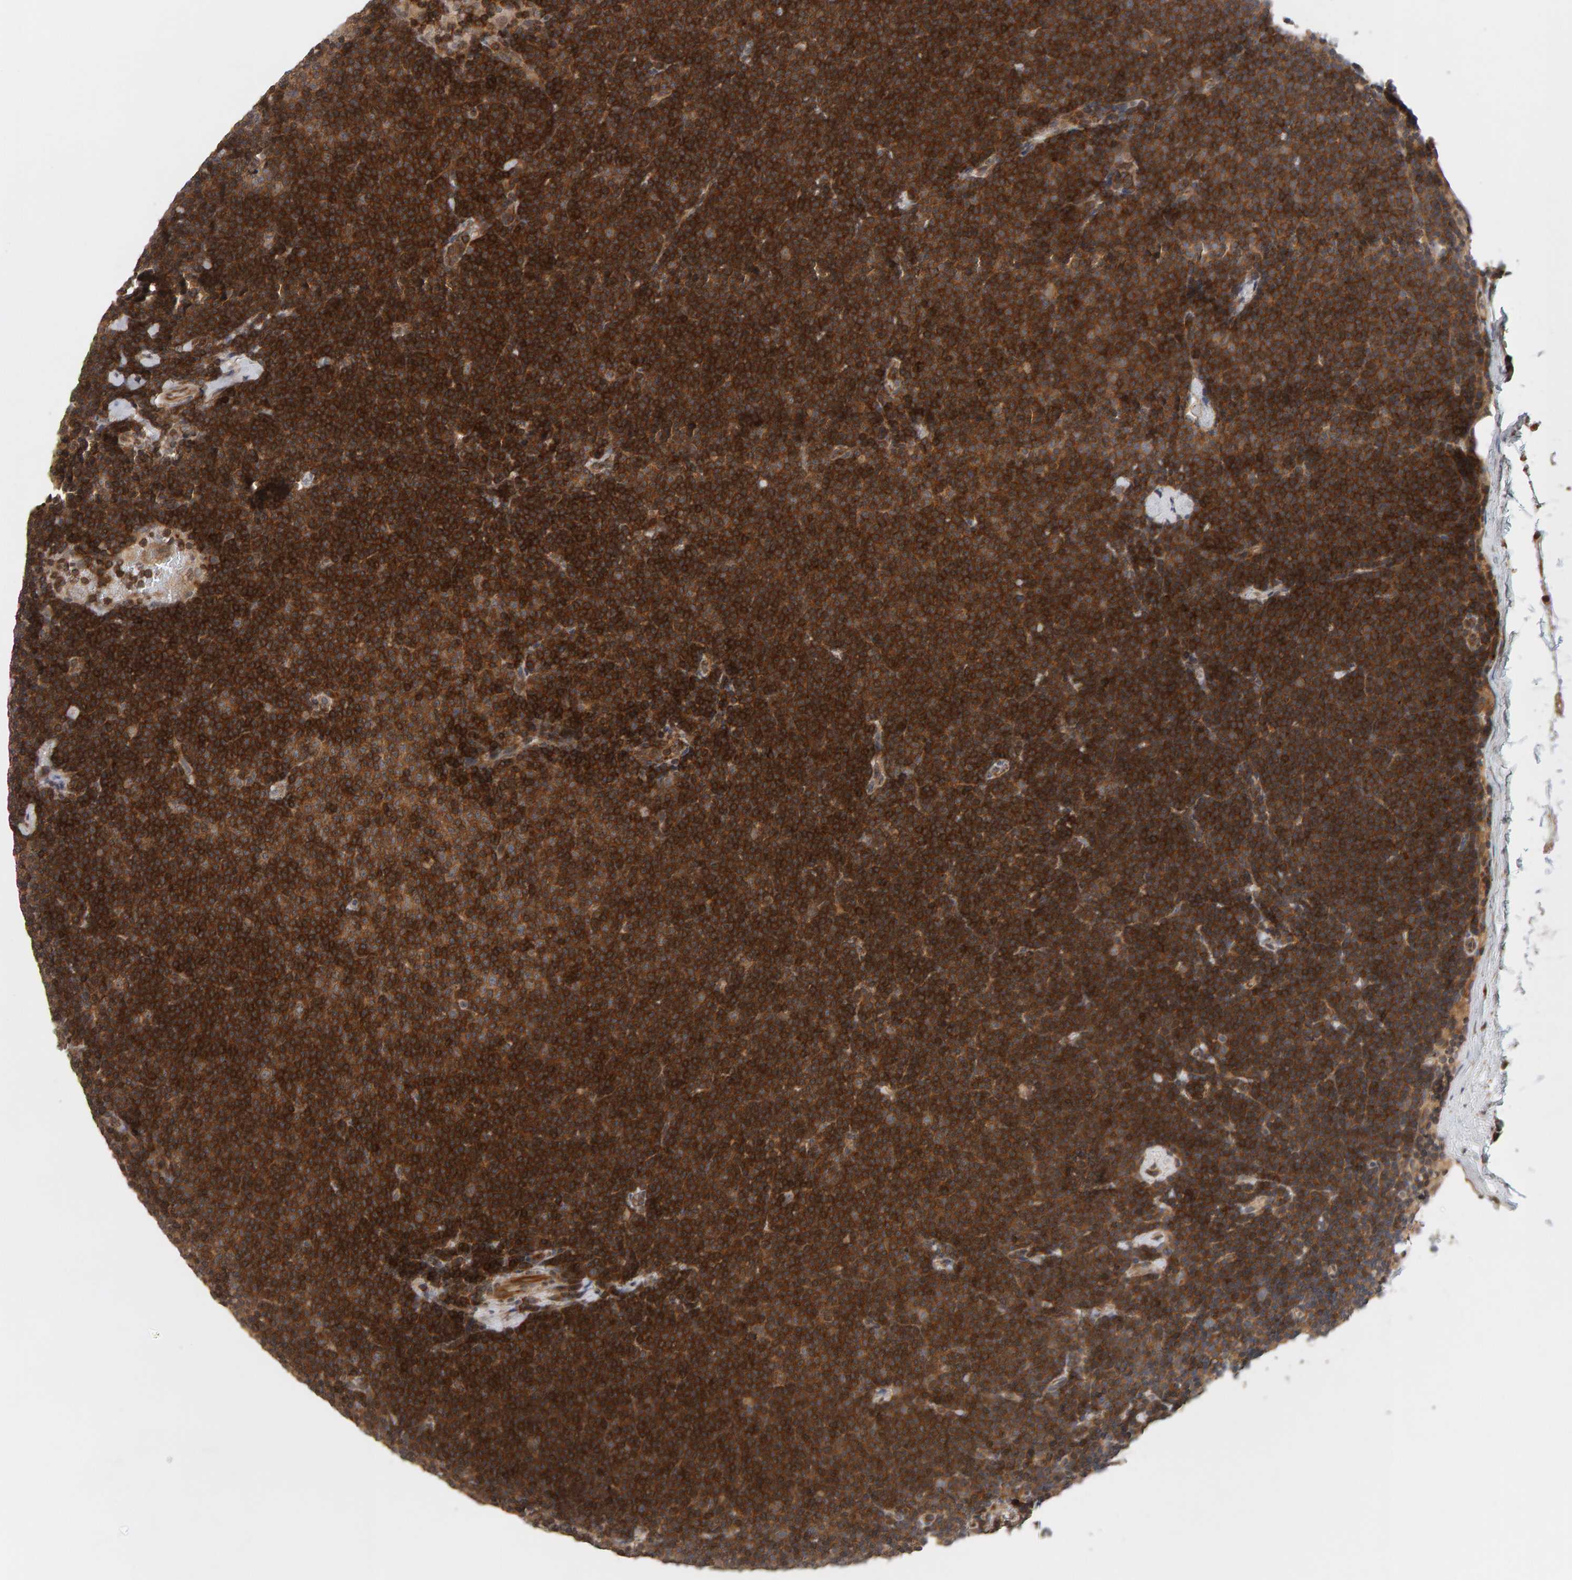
{"staining": {"intensity": "moderate", "quantity": ">75%", "location": "cytoplasmic/membranous"}, "tissue": "lymphoma", "cell_type": "Tumor cells", "image_type": "cancer", "snomed": [{"axis": "morphology", "description": "Malignant lymphoma, non-Hodgkin's type, Low grade"}, {"axis": "topography", "description": "Lymph node"}], "caption": "Human lymphoma stained for a protein (brown) shows moderate cytoplasmic/membranous positive positivity in approximately >75% of tumor cells.", "gene": "TEFM", "patient": {"sex": "female", "age": 53}}